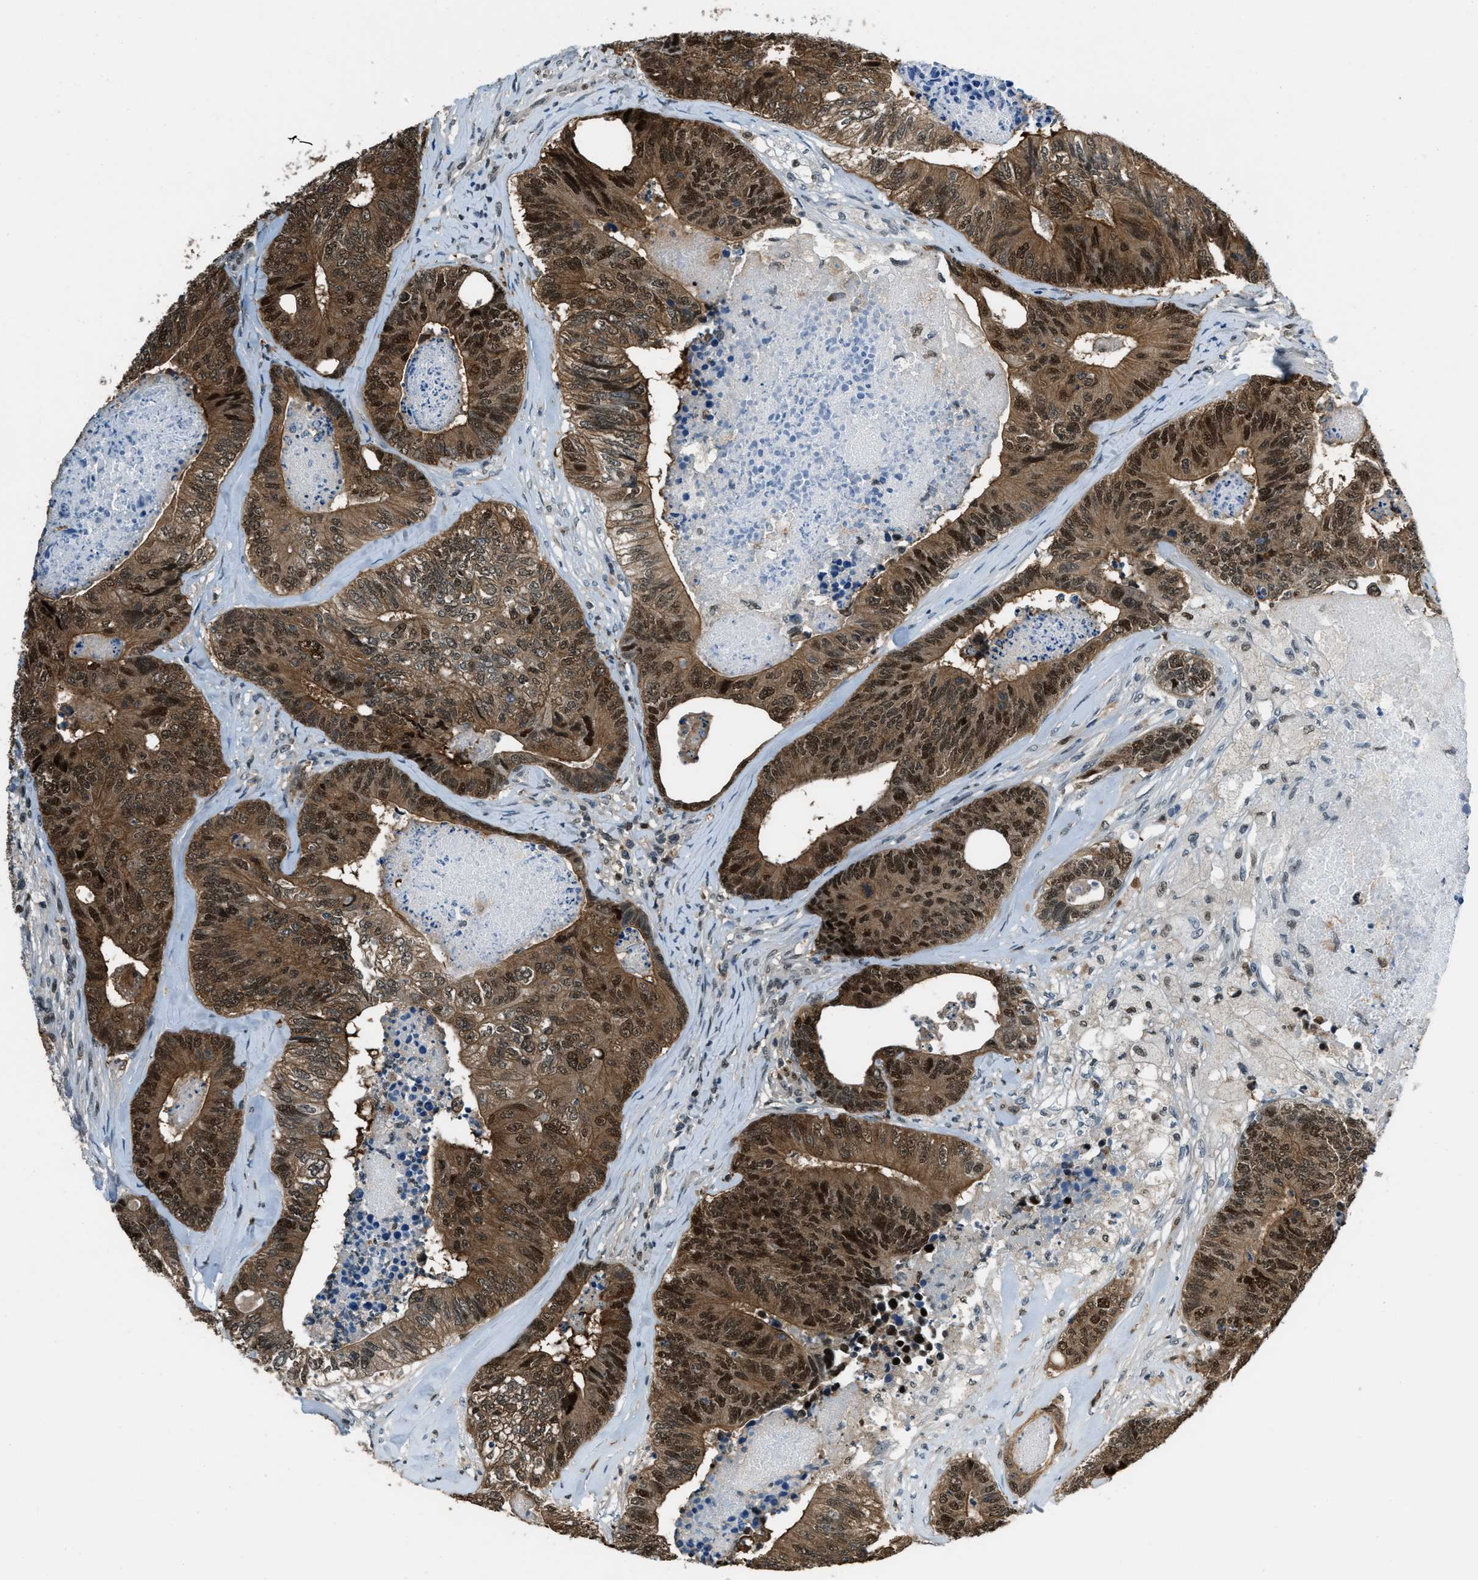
{"staining": {"intensity": "strong", "quantity": ">75%", "location": "cytoplasmic/membranous,nuclear"}, "tissue": "colorectal cancer", "cell_type": "Tumor cells", "image_type": "cancer", "snomed": [{"axis": "morphology", "description": "Adenocarcinoma, NOS"}, {"axis": "topography", "description": "Colon"}], "caption": "Immunohistochemical staining of human colorectal cancer (adenocarcinoma) reveals high levels of strong cytoplasmic/membranous and nuclear protein expression in approximately >75% of tumor cells.", "gene": "OGFR", "patient": {"sex": "female", "age": 67}}